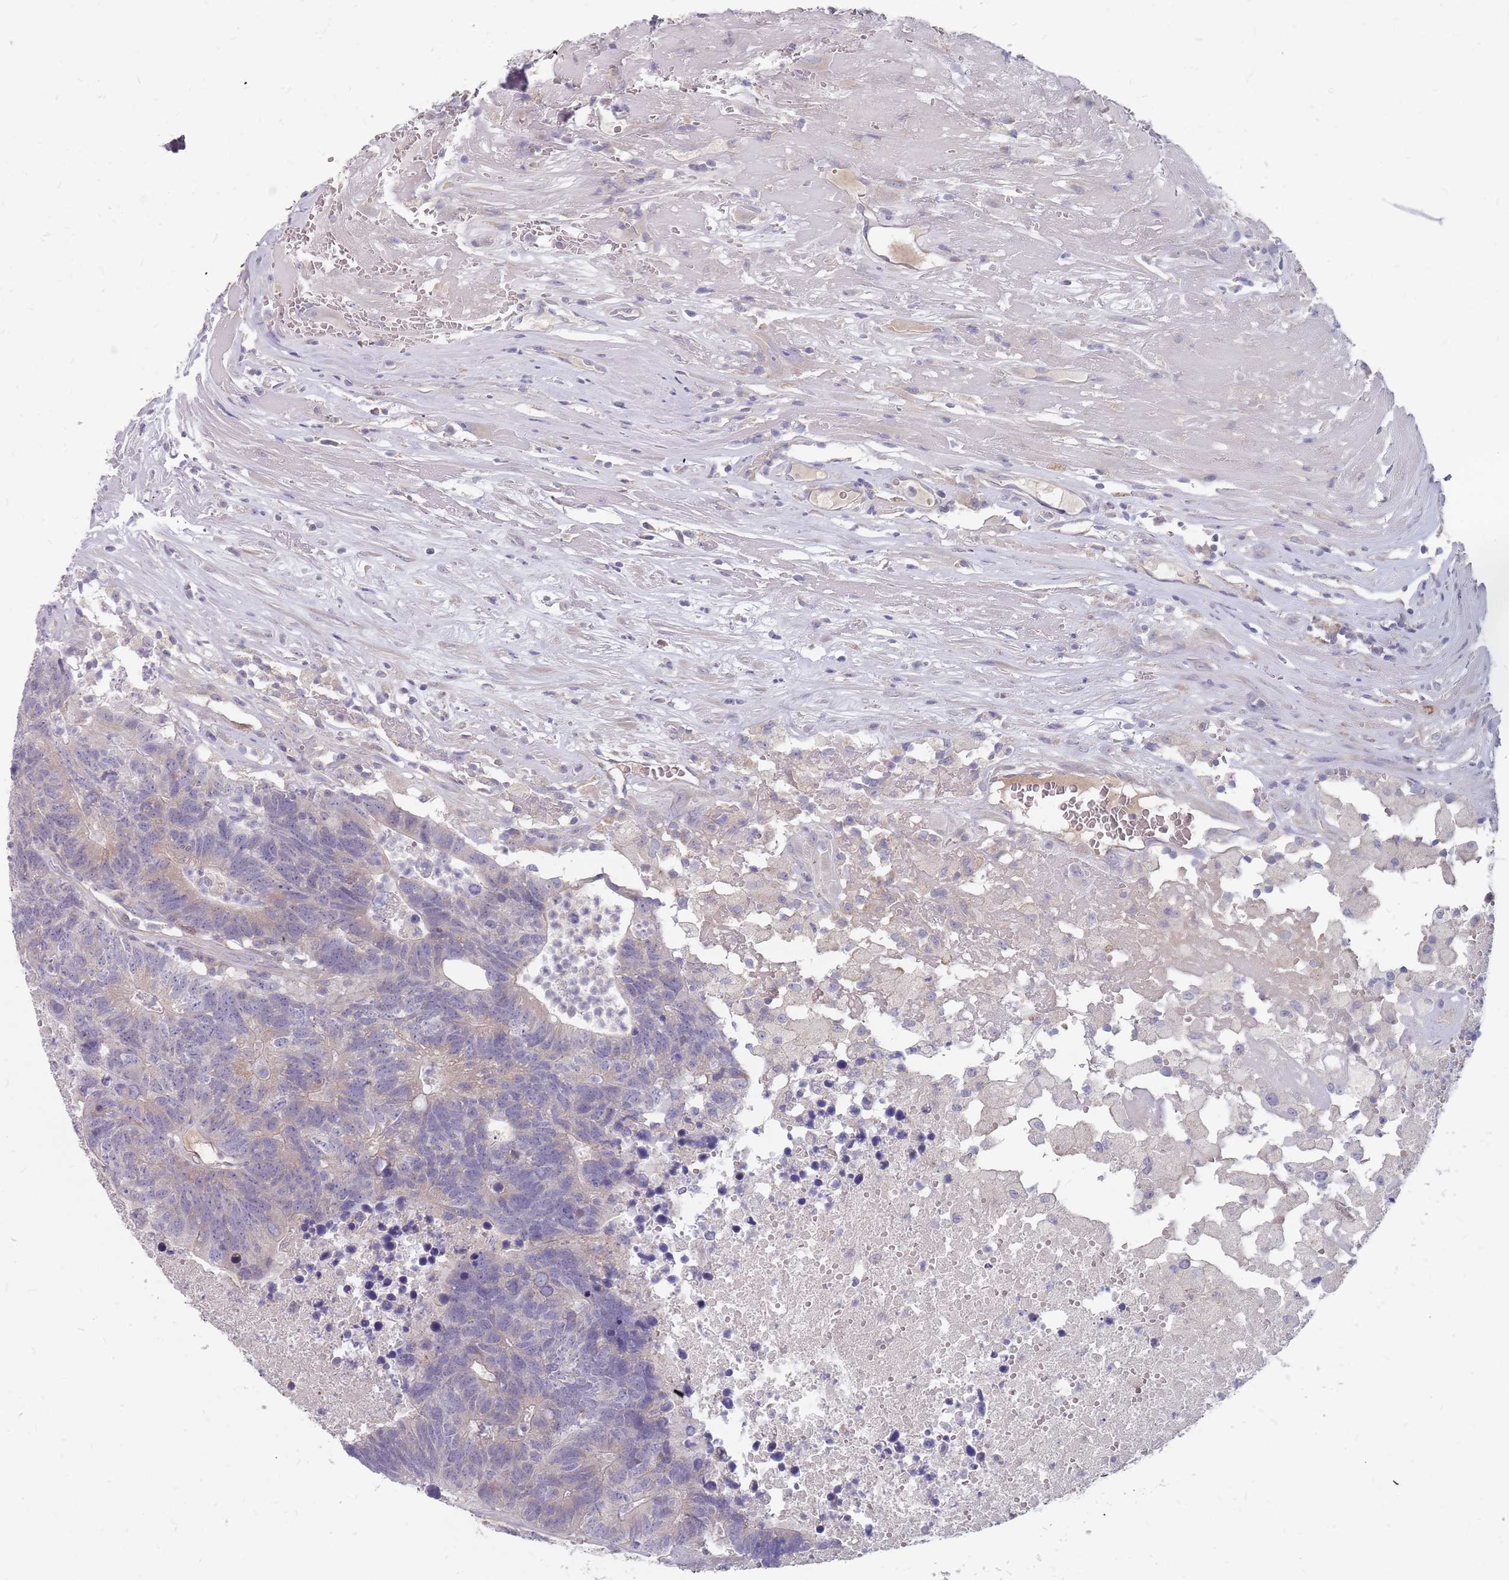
{"staining": {"intensity": "negative", "quantity": "none", "location": "none"}, "tissue": "colorectal cancer", "cell_type": "Tumor cells", "image_type": "cancer", "snomed": [{"axis": "morphology", "description": "Adenocarcinoma, NOS"}, {"axis": "topography", "description": "Colon"}], "caption": "DAB (3,3'-diaminobenzidine) immunohistochemical staining of adenocarcinoma (colorectal) reveals no significant staining in tumor cells. The staining was performed using DAB (3,3'-diaminobenzidine) to visualize the protein expression in brown, while the nuclei were stained in blue with hematoxylin (Magnification: 20x).", "gene": "CMTR2", "patient": {"sex": "female", "age": 48}}